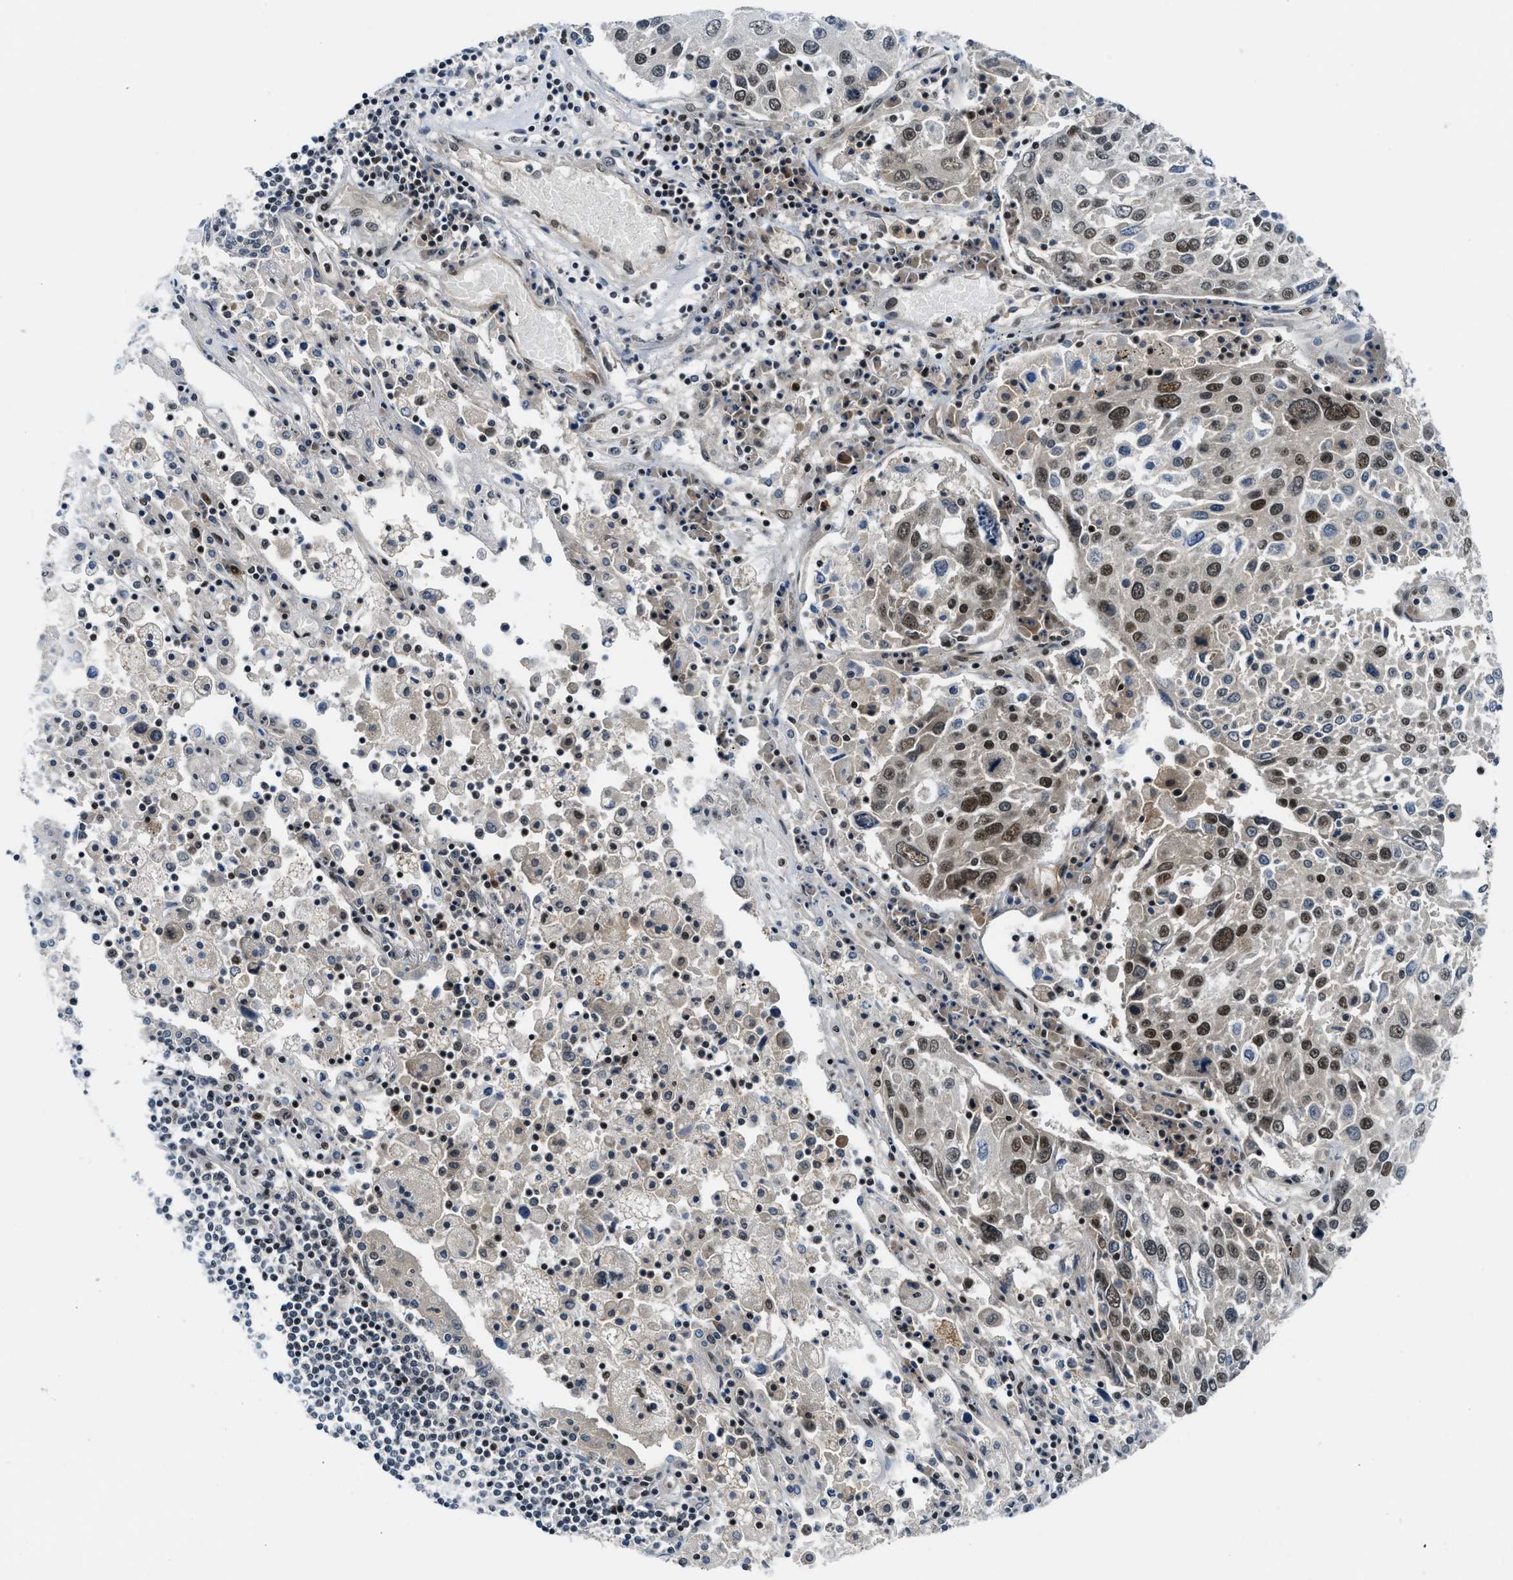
{"staining": {"intensity": "moderate", "quantity": ">75%", "location": "nuclear"}, "tissue": "lung cancer", "cell_type": "Tumor cells", "image_type": "cancer", "snomed": [{"axis": "morphology", "description": "Squamous cell carcinoma, NOS"}, {"axis": "topography", "description": "Lung"}], "caption": "Immunohistochemistry photomicrograph of neoplastic tissue: human lung cancer stained using immunohistochemistry (IHC) demonstrates medium levels of moderate protein expression localized specifically in the nuclear of tumor cells, appearing as a nuclear brown color.", "gene": "NCOA1", "patient": {"sex": "male", "age": 65}}